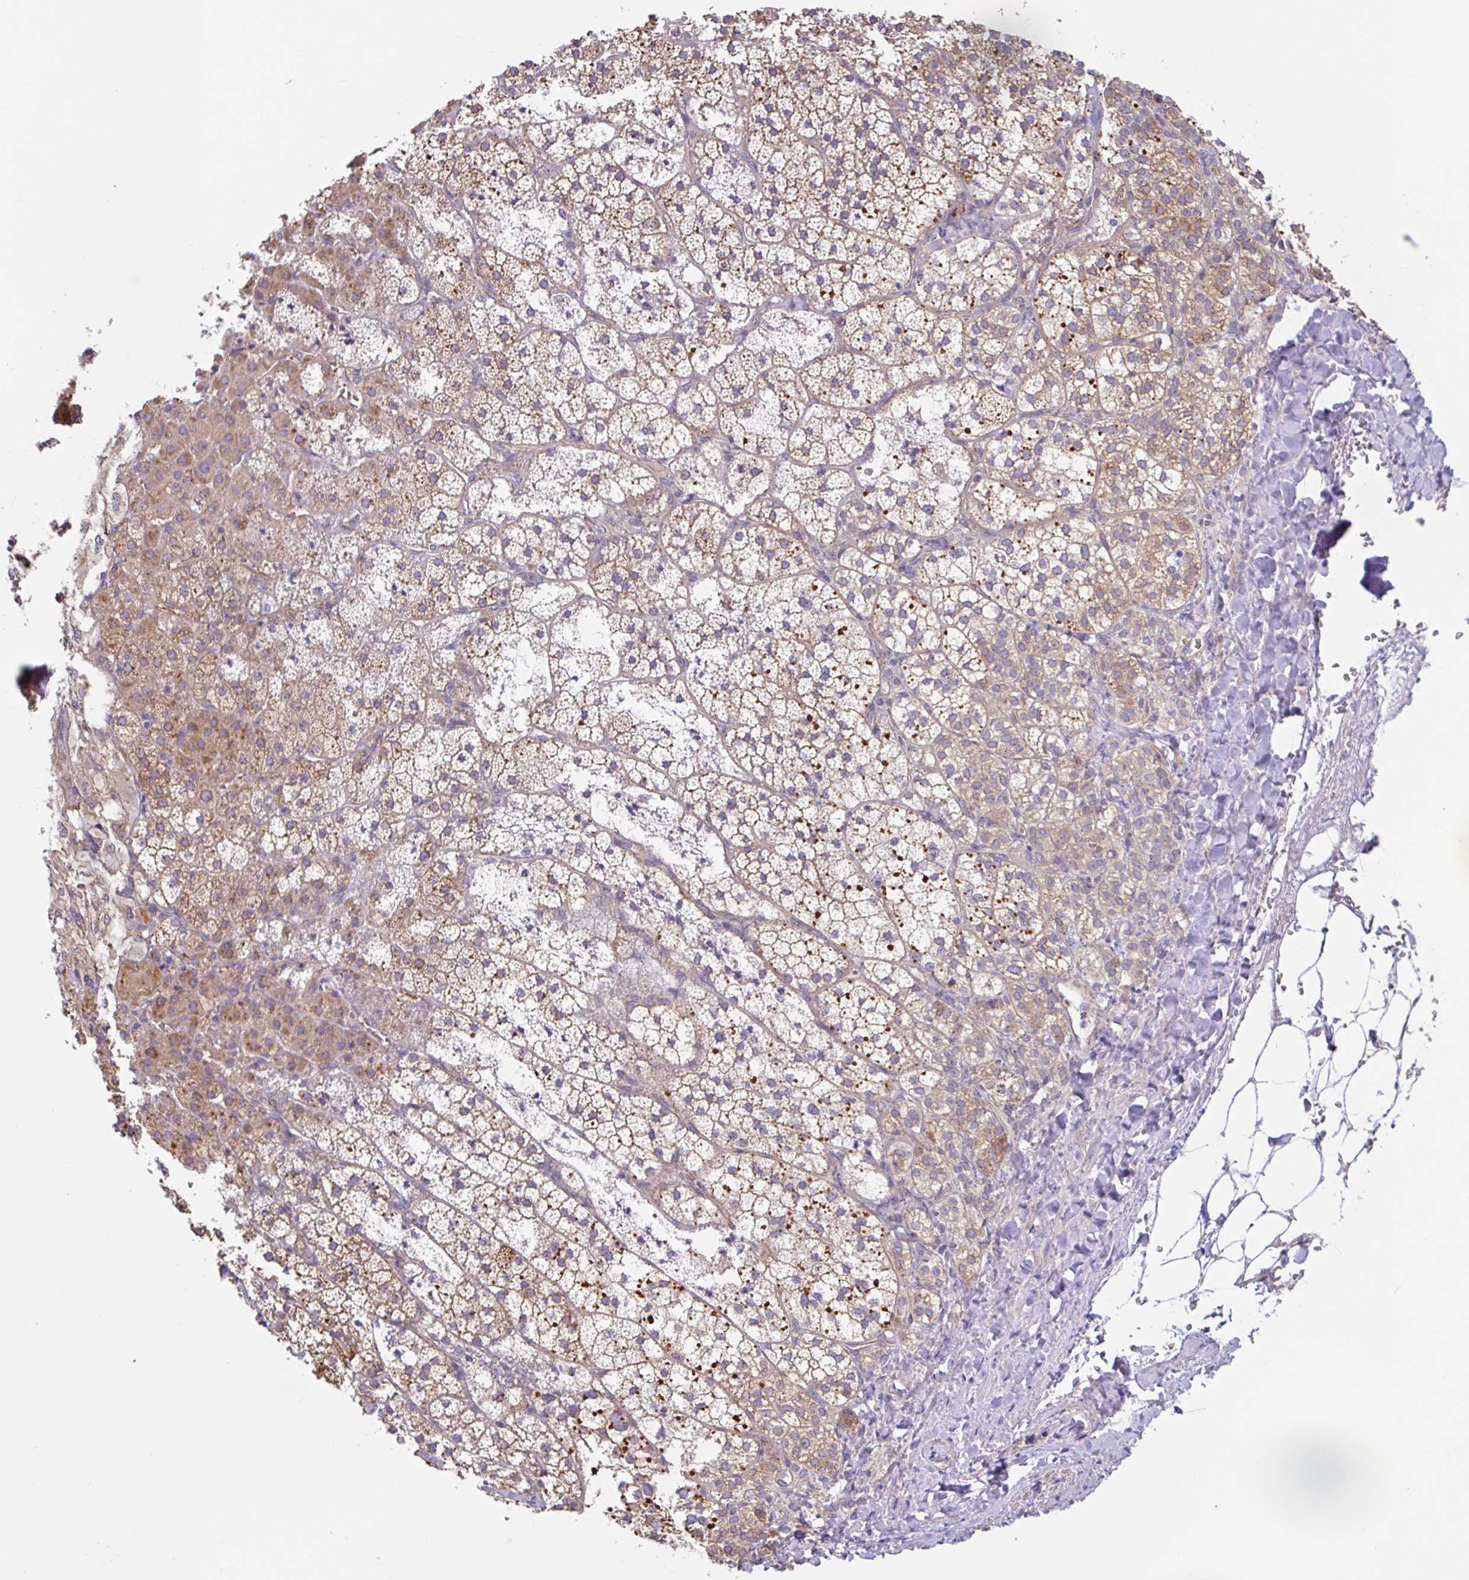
{"staining": {"intensity": "moderate", "quantity": "25%-75%", "location": "cytoplasmic/membranous"}, "tissue": "adrenal gland", "cell_type": "Glandular cells", "image_type": "normal", "snomed": [{"axis": "morphology", "description": "Normal tissue, NOS"}, {"axis": "topography", "description": "Adrenal gland"}], "caption": "Approximately 25%-75% of glandular cells in normal adrenal gland exhibit moderate cytoplasmic/membranous protein expression as visualized by brown immunohistochemical staining.", "gene": "PLCD4", "patient": {"sex": "male", "age": 53}}